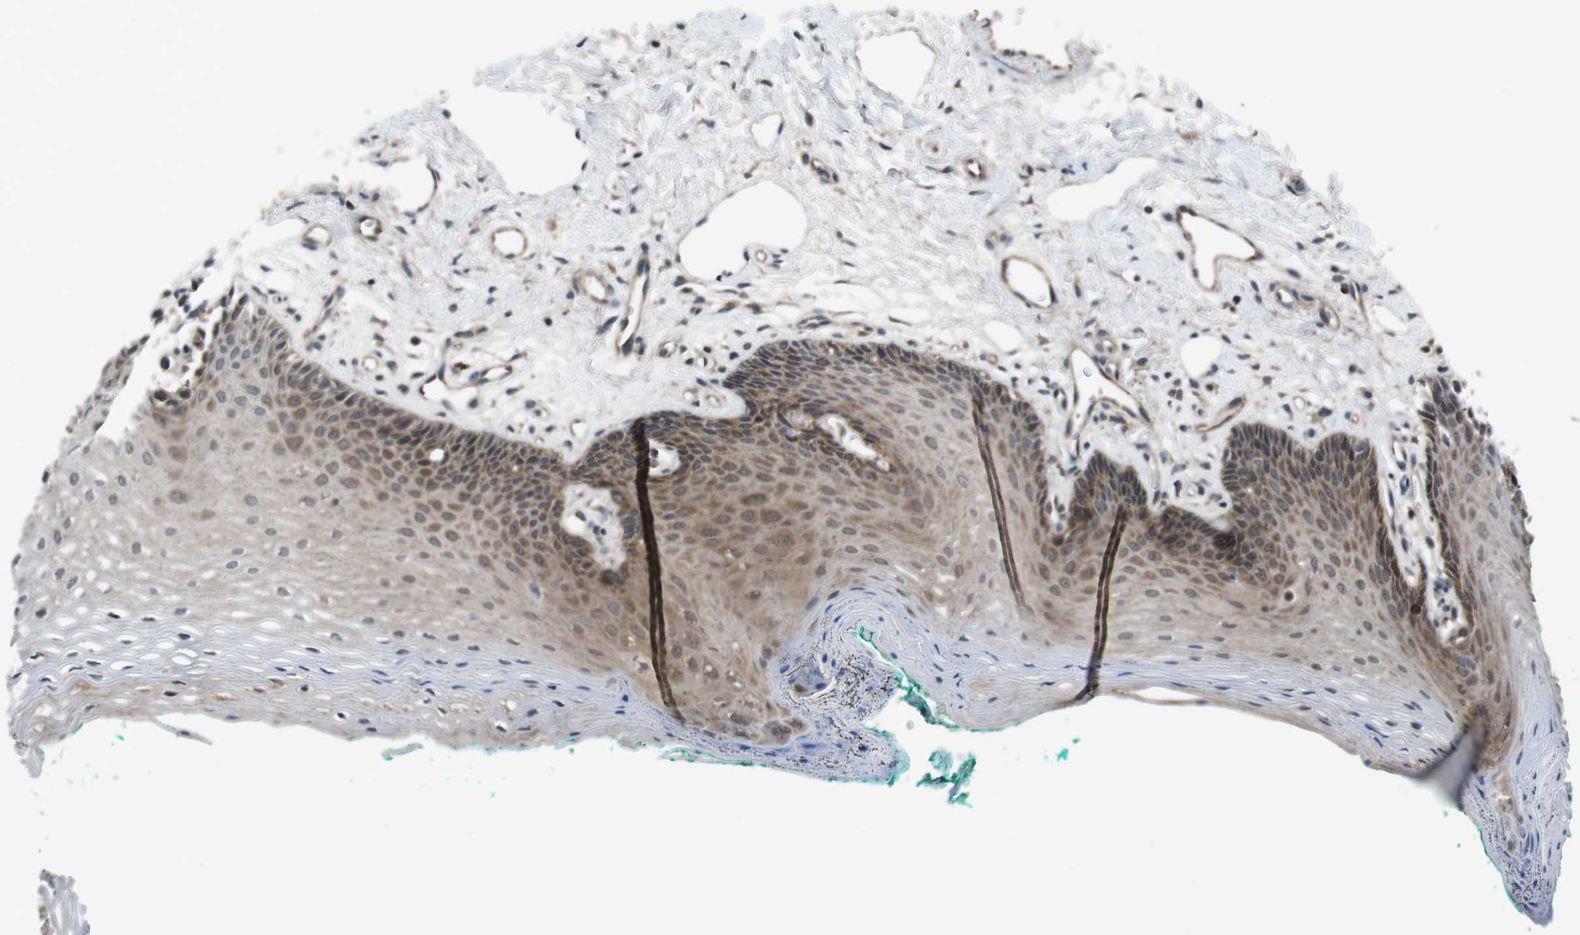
{"staining": {"intensity": "moderate", "quantity": ">75%", "location": "cytoplasmic/membranous"}, "tissue": "oral mucosa", "cell_type": "Squamous epithelial cells", "image_type": "normal", "snomed": [{"axis": "morphology", "description": "Normal tissue, NOS"}, {"axis": "topography", "description": "Skeletal muscle"}, {"axis": "topography", "description": "Oral tissue"}, {"axis": "topography", "description": "Peripheral nerve tissue"}], "caption": "Immunohistochemistry histopathology image of normal oral mucosa: oral mucosa stained using IHC demonstrates medium levels of moderate protein expression localized specifically in the cytoplasmic/membranous of squamous epithelial cells, appearing as a cytoplasmic/membranous brown color.", "gene": "SLC22A23", "patient": {"sex": "female", "age": 84}}